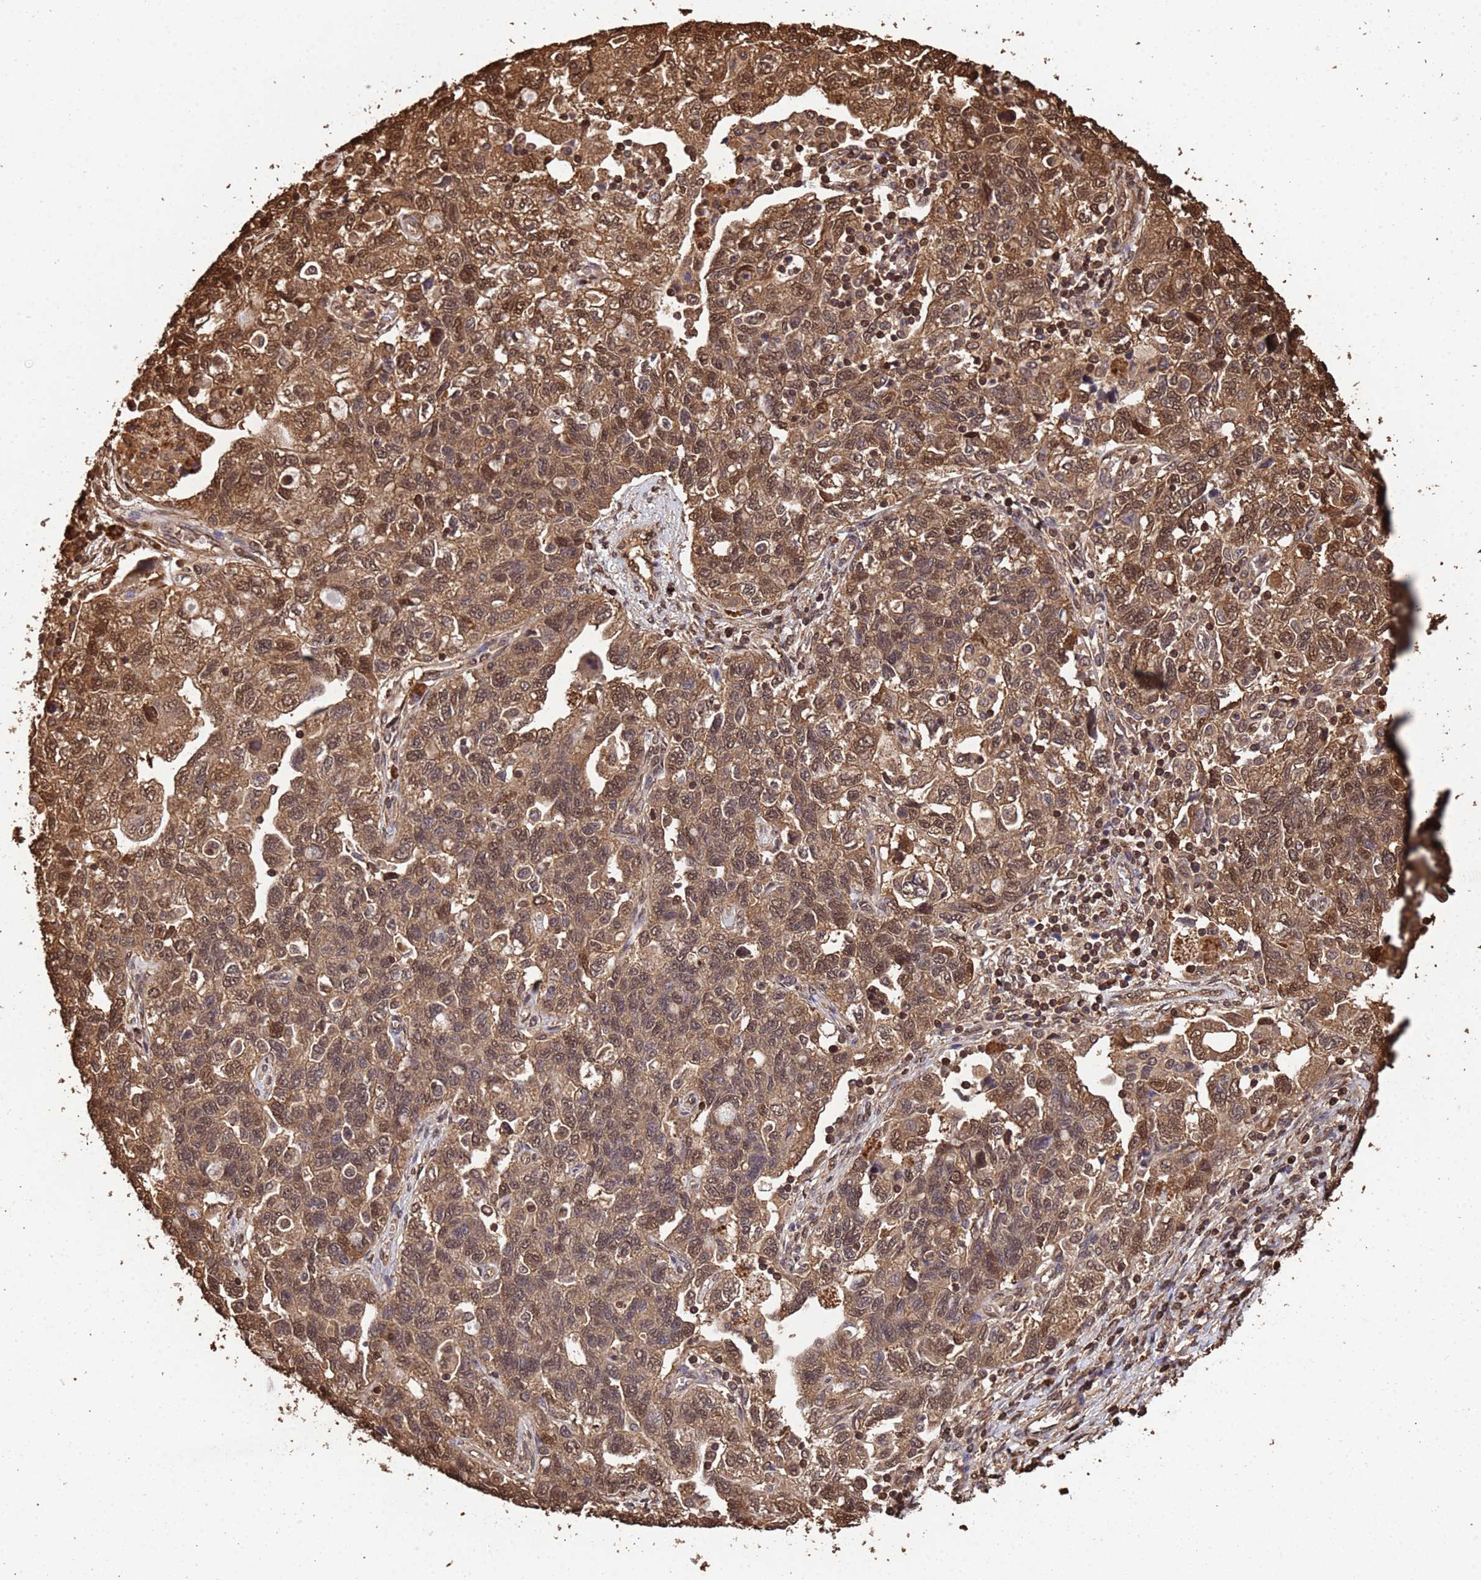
{"staining": {"intensity": "moderate", "quantity": ">75%", "location": "cytoplasmic/membranous,nuclear"}, "tissue": "ovarian cancer", "cell_type": "Tumor cells", "image_type": "cancer", "snomed": [{"axis": "morphology", "description": "Carcinoma, NOS"}, {"axis": "morphology", "description": "Cystadenocarcinoma, serous, NOS"}, {"axis": "topography", "description": "Ovary"}], "caption": "A photomicrograph of human ovarian cancer stained for a protein demonstrates moderate cytoplasmic/membranous and nuclear brown staining in tumor cells.", "gene": "SUMO4", "patient": {"sex": "female", "age": 69}}